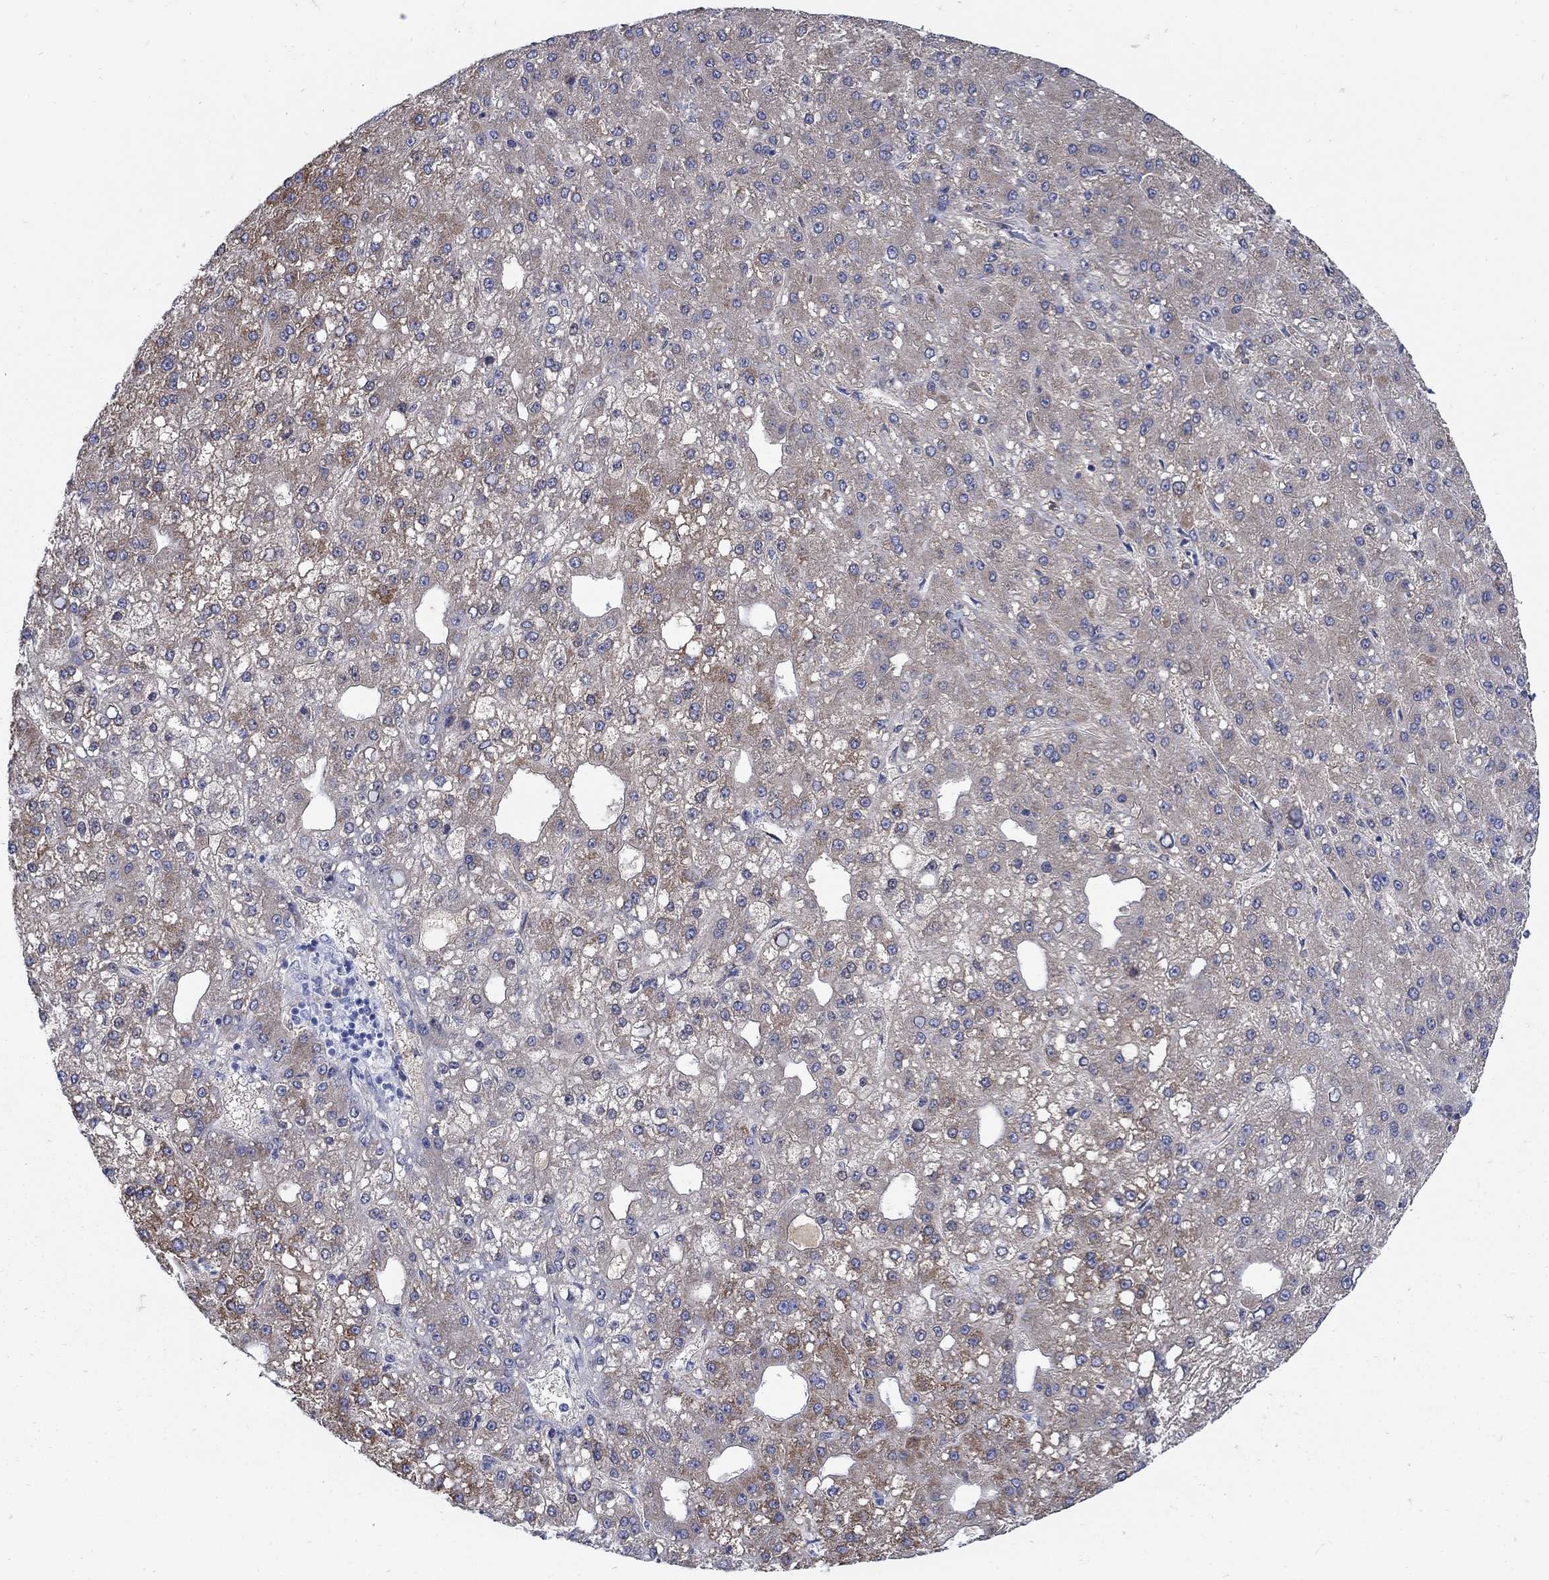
{"staining": {"intensity": "moderate", "quantity": "<25%", "location": "cytoplasmic/membranous"}, "tissue": "liver cancer", "cell_type": "Tumor cells", "image_type": "cancer", "snomed": [{"axis": "morphology", "description": "Carcinoma, Hepatocellular, NOS"}, {"axis": "topography", "description": "Liver"}], "caption": "Liver cancer (hepatocellular carcinoma) stained with DAB (3,3'-diaminobenzidine) immunohistochemistry (IHC) displays low levels of moderate cytoplasmic/membranous expression in approximately <25% of tumor cells.", "gene": "ZDHHC14", "patient": {"sex": "male", "age": 67}}